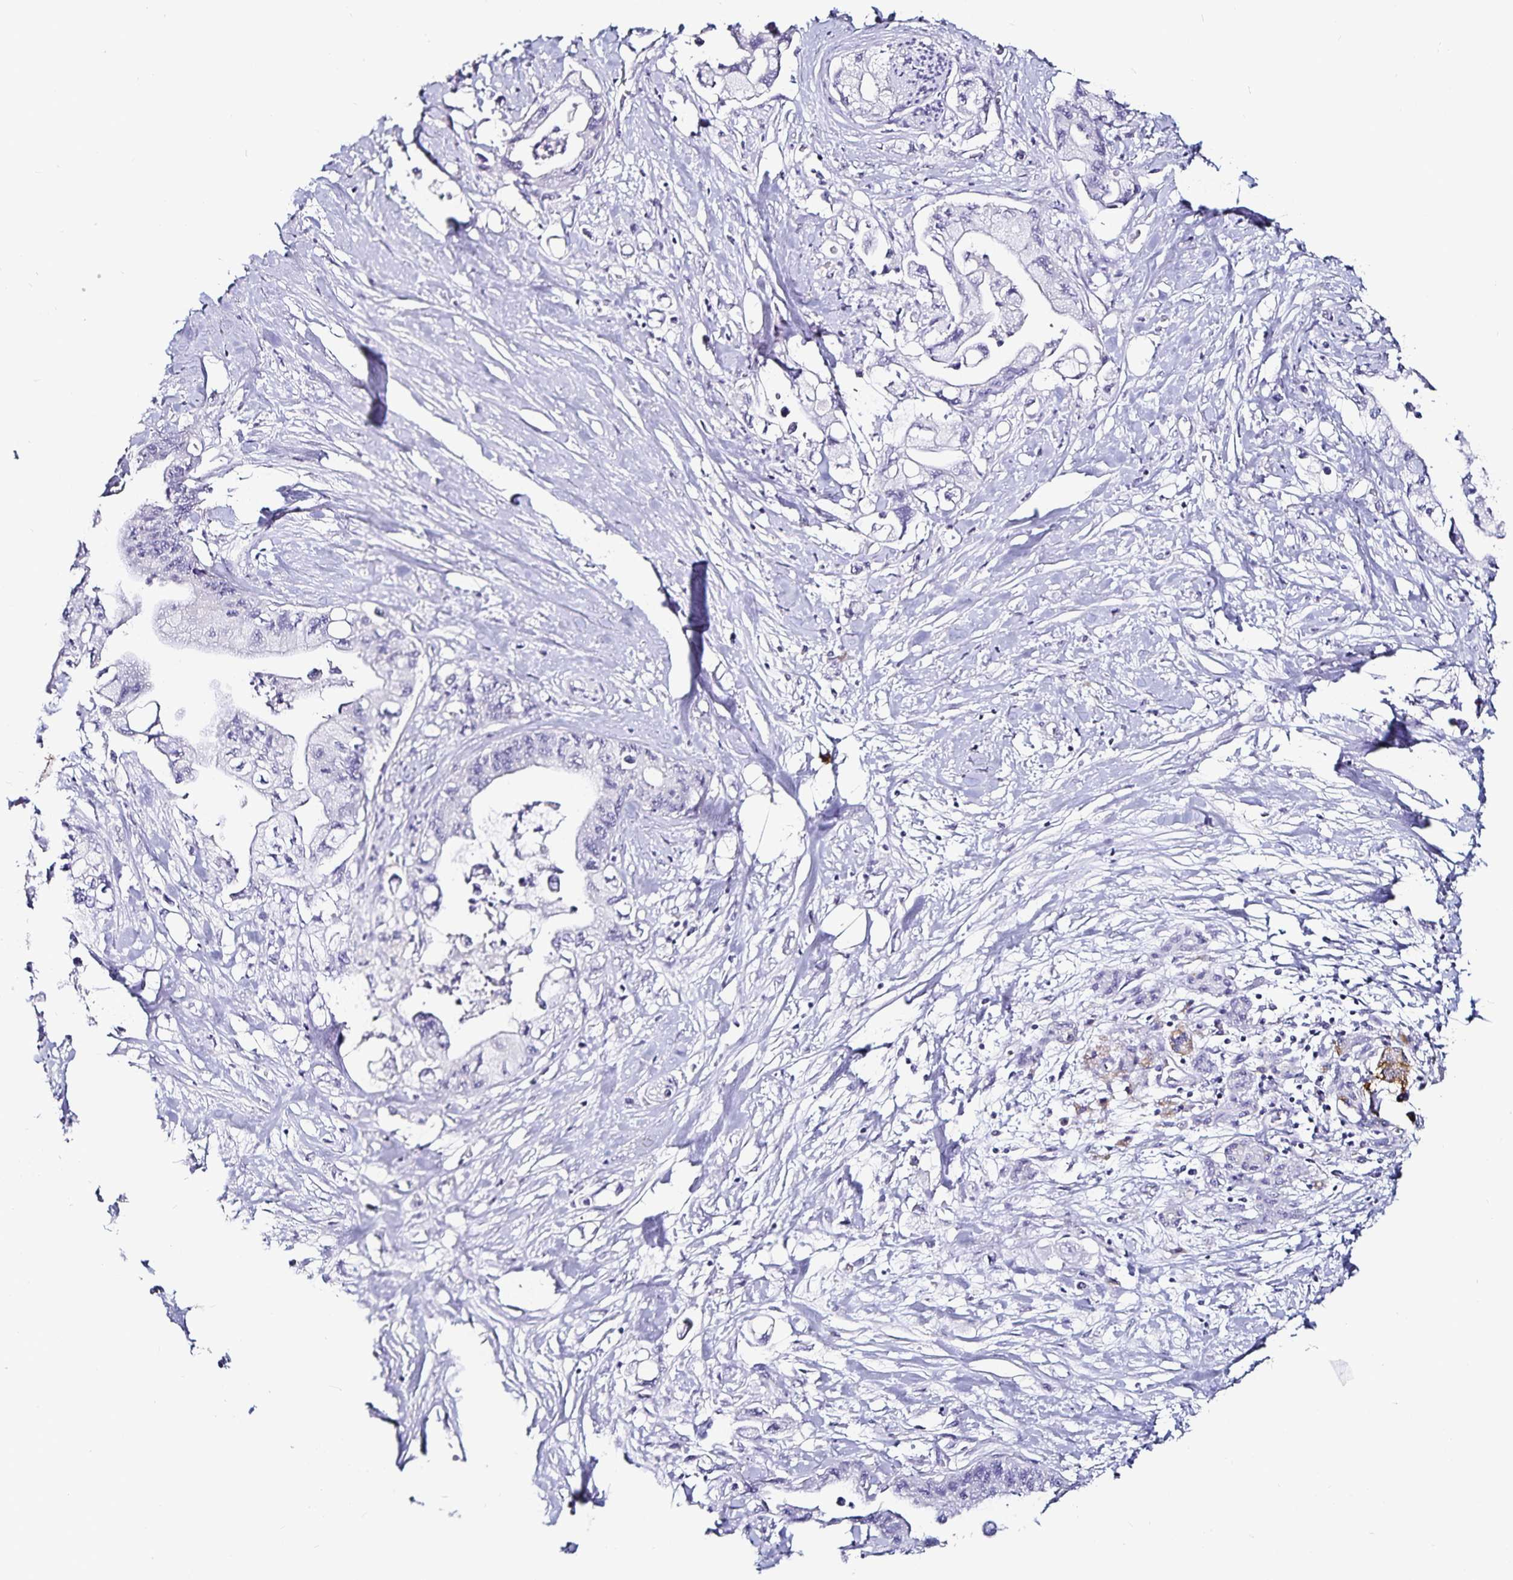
{"staining": {"intensity": "negative", "quantity": "none", "location": "none"}, "tissue": "pancreatic cancer", "cell_type": "Tumor cells", "image_type": "cancer", "snomed": [{"axis": "morphology", "description": "Adenocarcinoma, NOS"}, {"axis": "topography", "description": "Pancreas"}], "caption": "High power microscopy micrograph of an IHC photomicrograph of pancreatic cancer, revealing no significant staining in tumor cells. (Brightfield microscopy of DAB (3,3'-diaminobenzidine) IHC at high magnification).", "gene": "TSPAN7", "patient": {"sex": "male", "age": 61}}